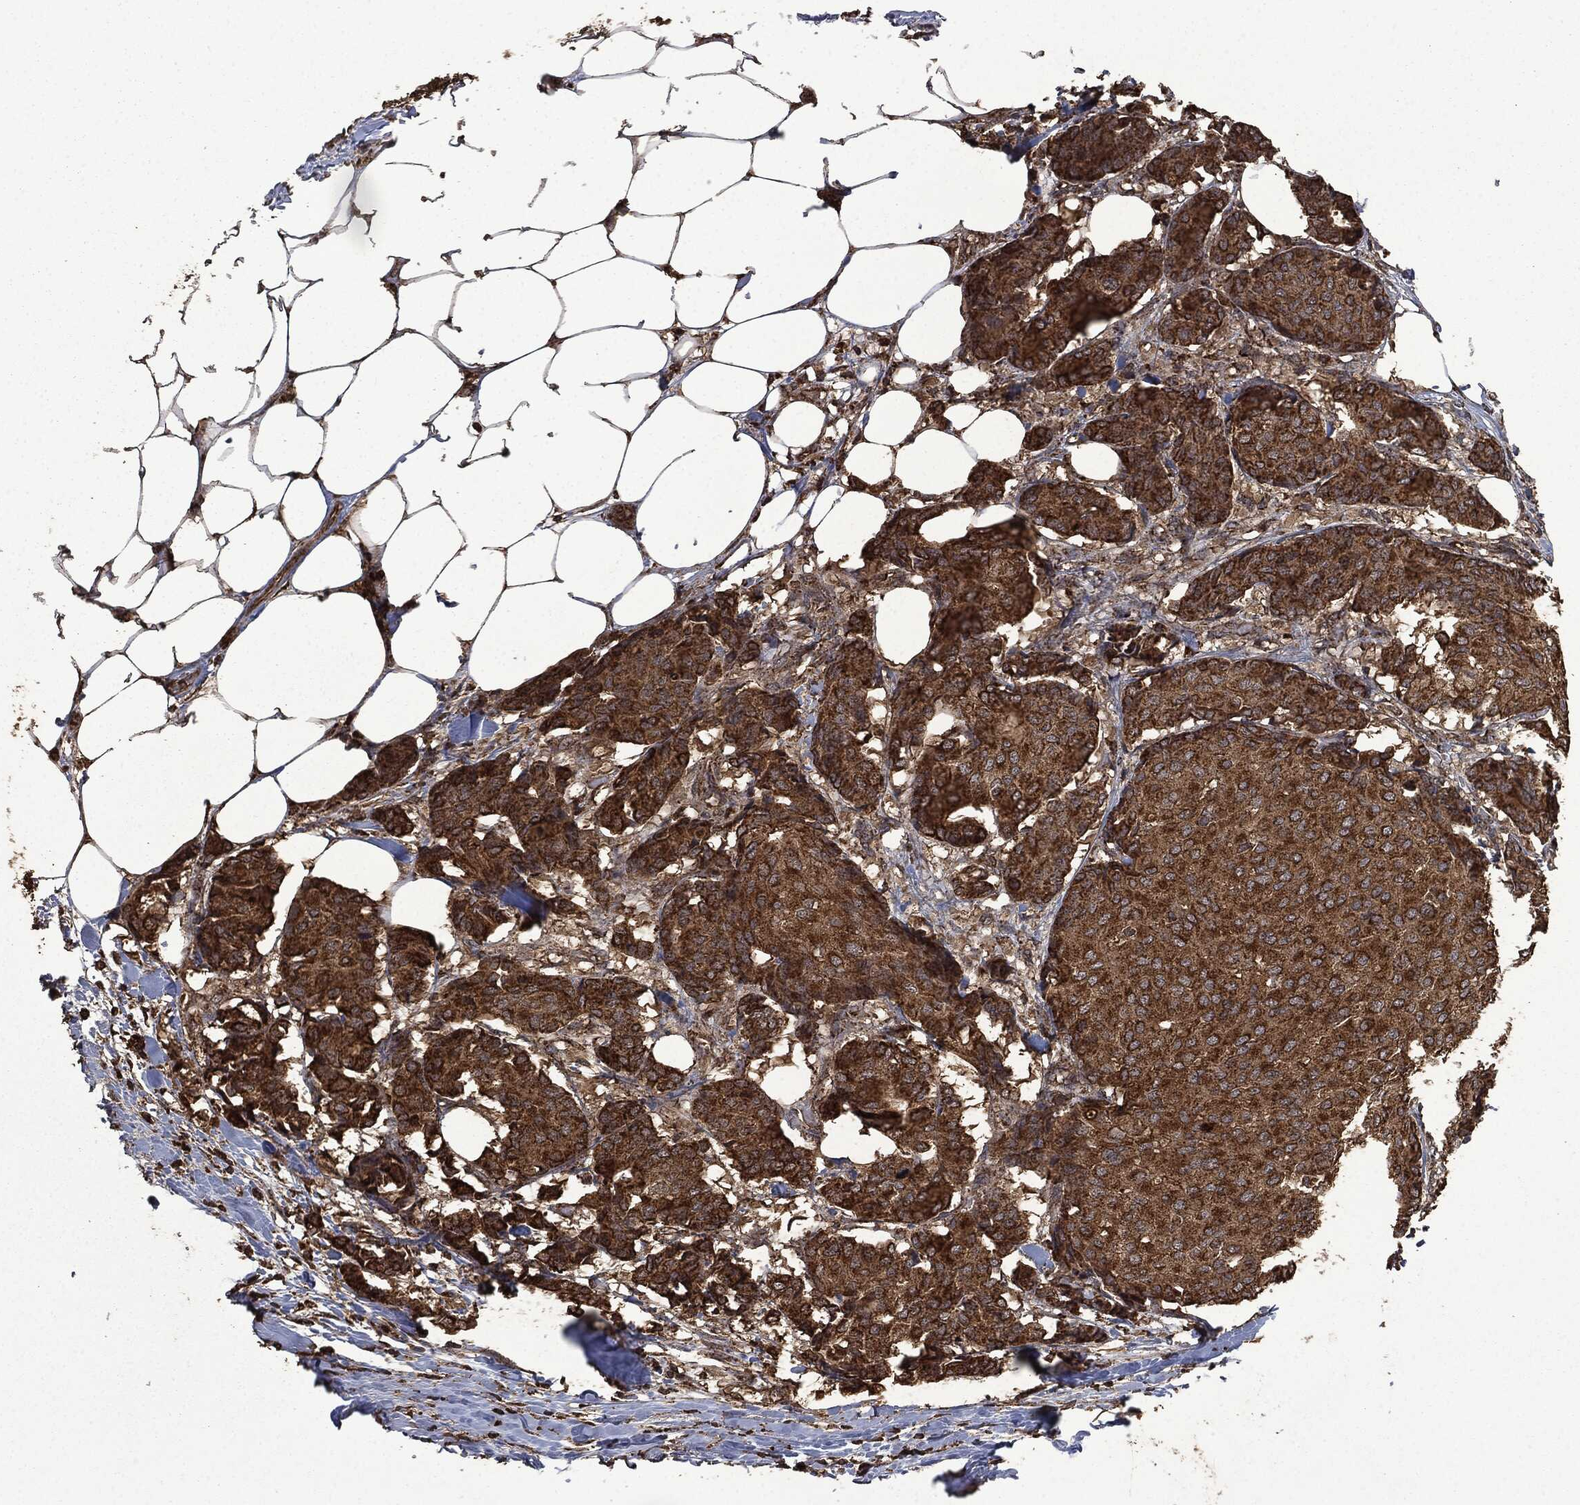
{"staining": {"intensity": "strong", "quantity": ">75%", "location": "cytoplasmic/membranous"}, "tissue": "breast cancer", "cell_type": "Tumor cells", "image_type": "cancer", "snomed": [{"axis": "morphology", "description": "Duct carcinoma"}, {"axis": "topography", "description": "Breast"}], "caption": "A brown stain highlights strong cytoplasmic/membranous staining of a protein in breast cancer (infiltrating ductal carcinoma) tumor cells.", "gene": "LIG3", "patient": {"sex": "female", "age": 75}}